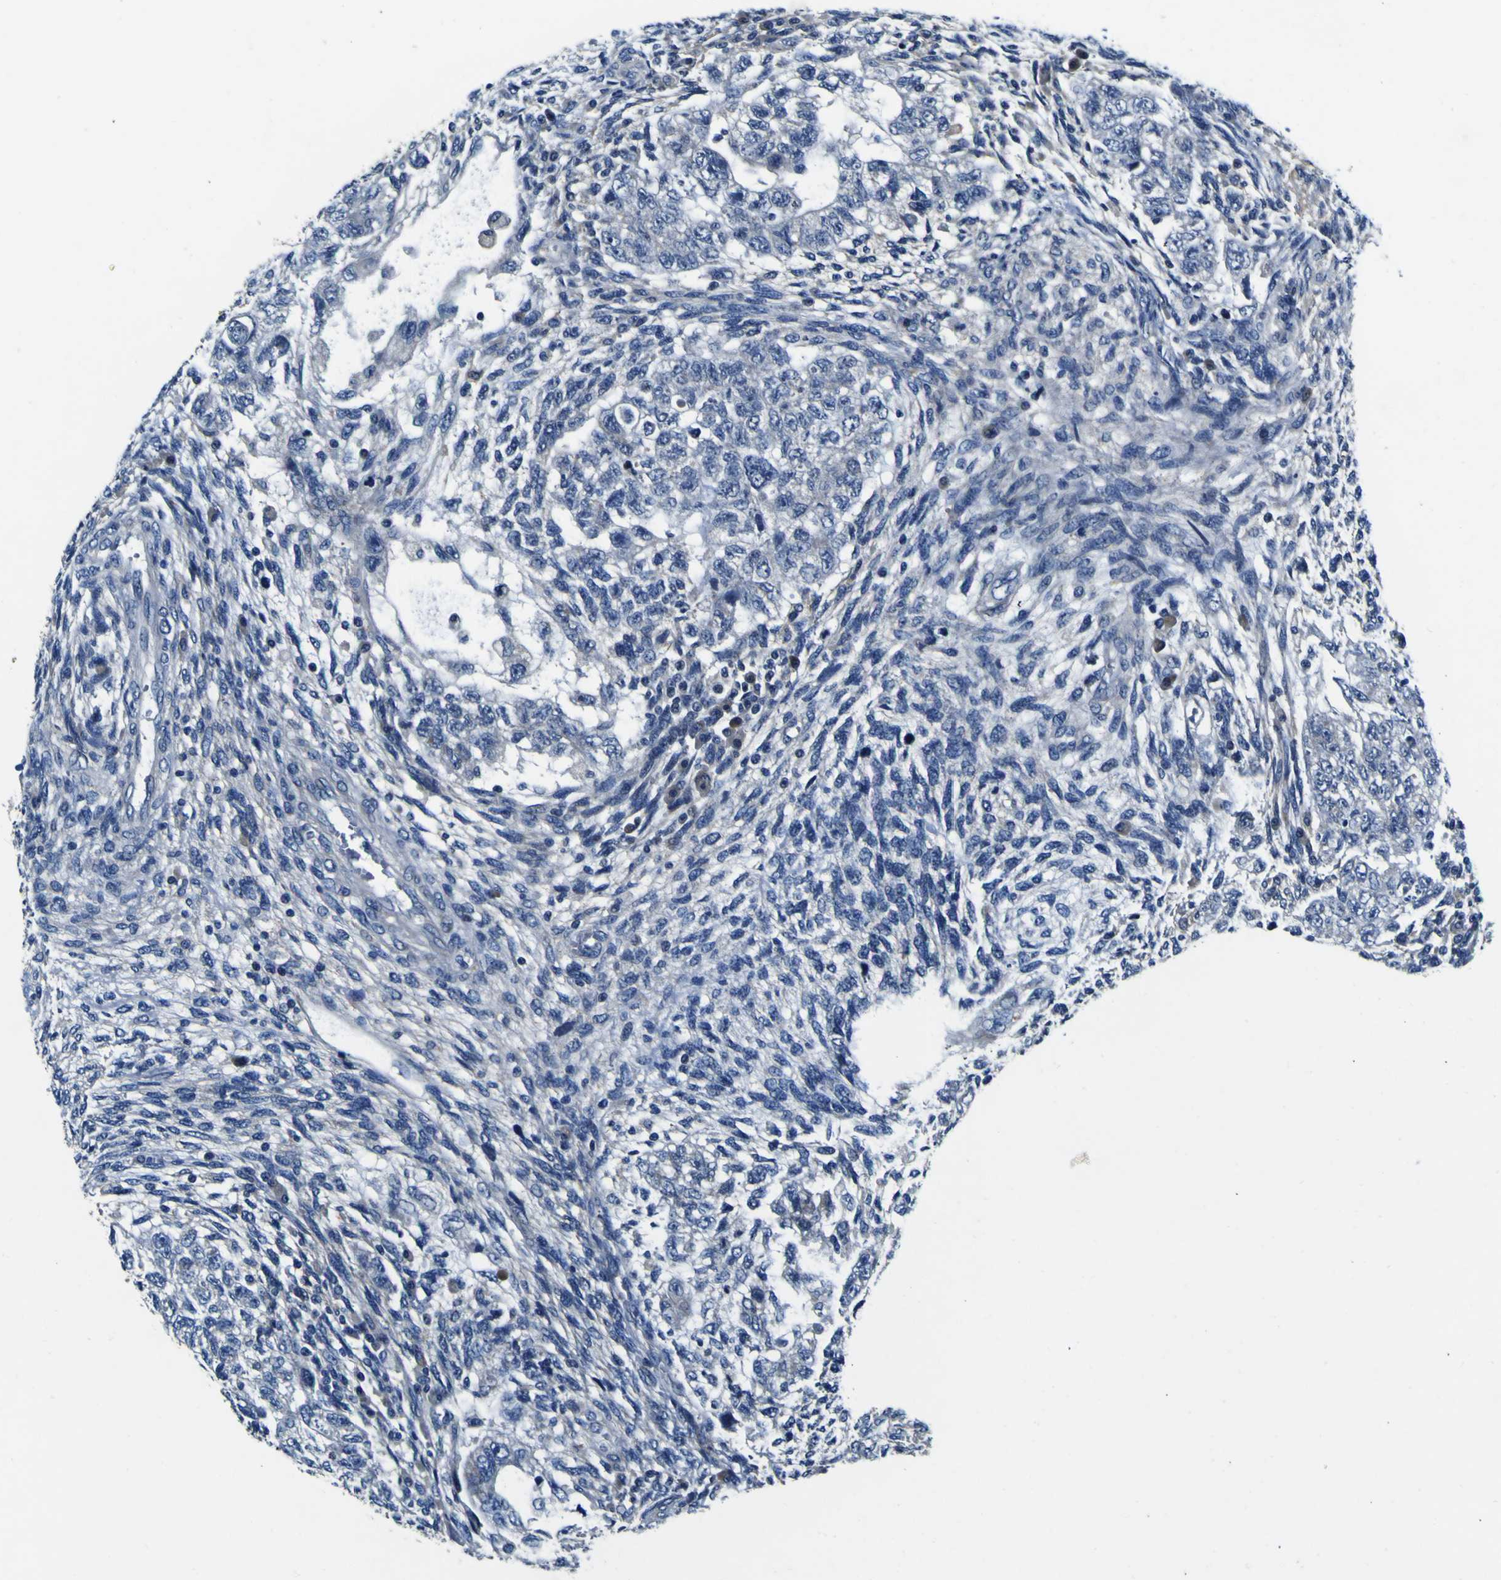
{"staining": {"intensity": "negative", "quantity": "none", "location": "none"}, "tissue": "testis cancer", "cell_type": "Tumor cells", "image_type": "cancer", "snomed": [{"axis": "morphology", "description": "Normal tissue, NOS"}, {"axis": "morphology", "description": "Carcinoma, Embryonal, NOS"}, {"axis": "topography", "description": "Testis"}], "caption": "This is an immunohistochemistry photomicrograph of human testis cancer. There is no expression in tumor cells.", "gene": "AGAP3", "patient": {"sex": "male", "age": 36}}